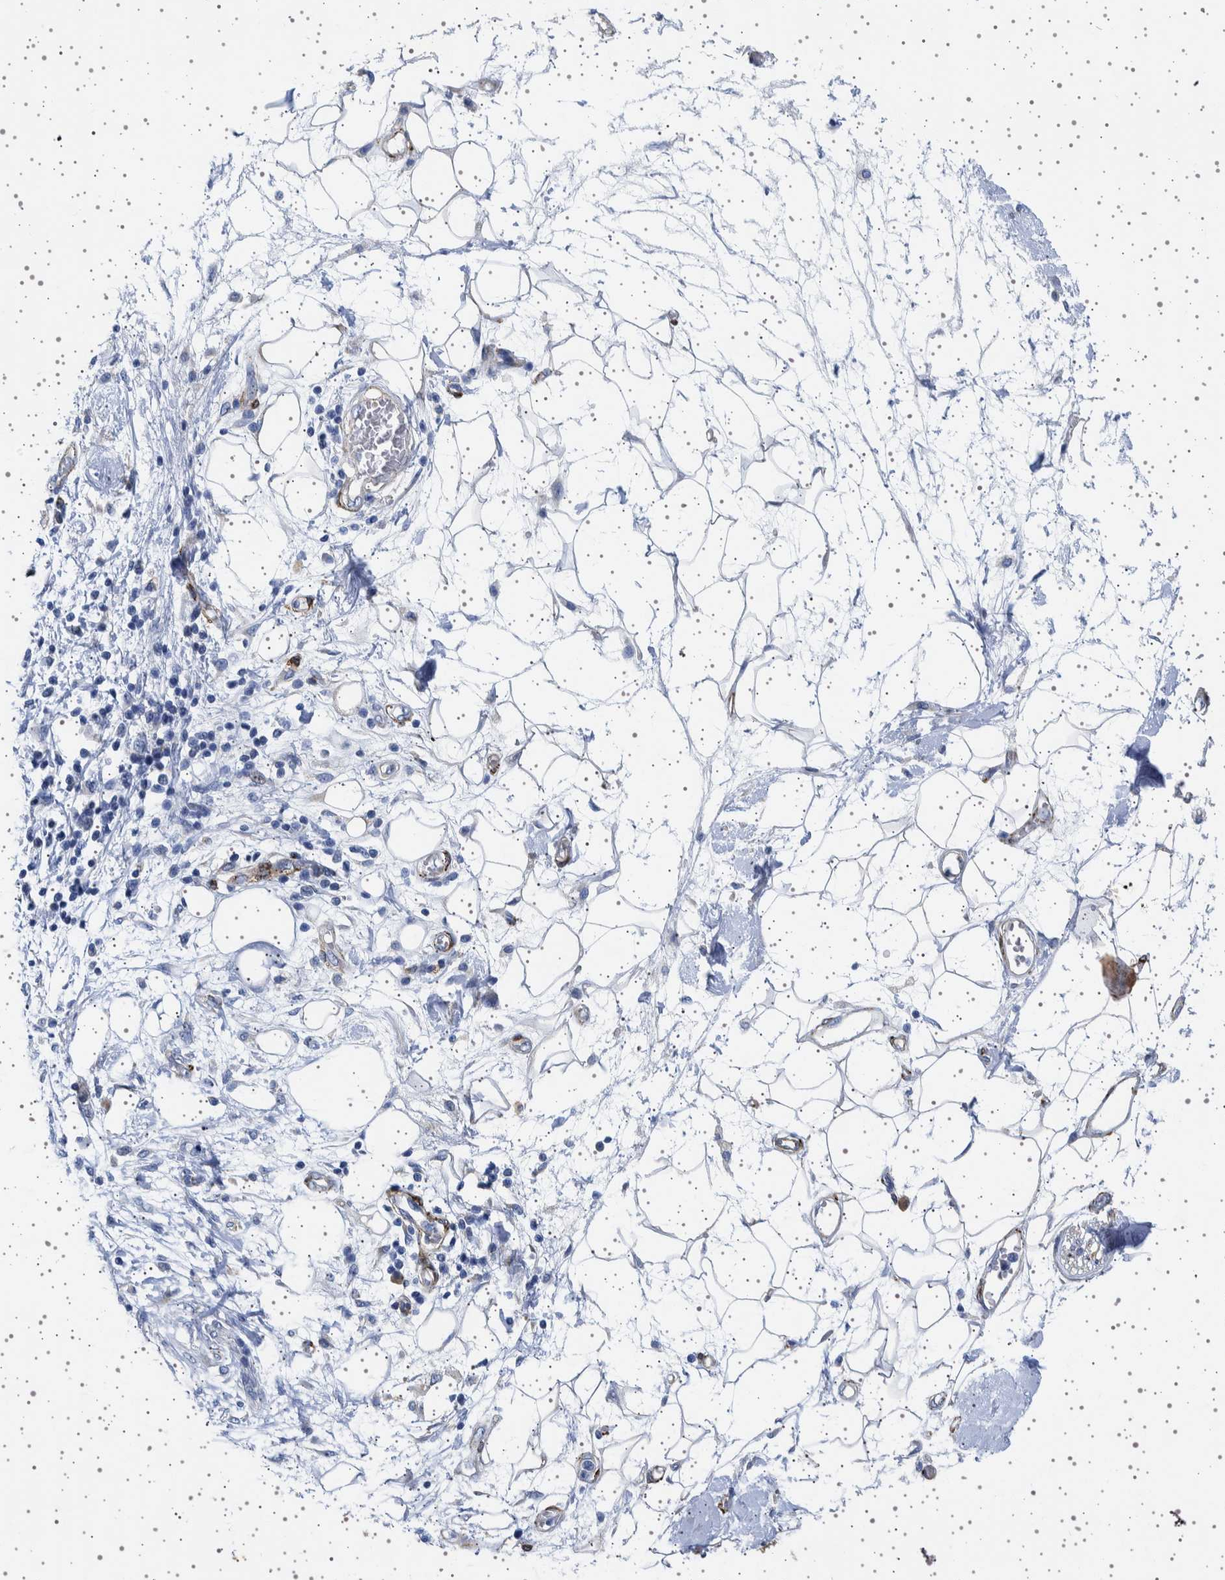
{"staining": {"intensity": "negative", "quantity": "none", "location": "none"}, "tissue": "adipose tissue", "cell_type": "Adipocytes", "image_type": "normal", "snomed": [{"axis": "morphology", "description": "Normal tissue, NOS"}, {"axis": "morphology", "description": "Adenocarcinoma, NOS"}, {"axis": "topography", "description": "Duodenum"}, {"axis": "topography", "description": "Peripheral nerve tissue"}], "caption": "A high-resolution micrograph shows immunohistochemistry (IHC) staining of normal adipose tissue, which shows no significant expression in adipocytes. Brightfield microscopy of IHC stained with DAB (brown) and hematoxylin (blue), captured at high magnification.", "gene": "SEPTIN4", "patient": {"sex": "female", "age": 60}}